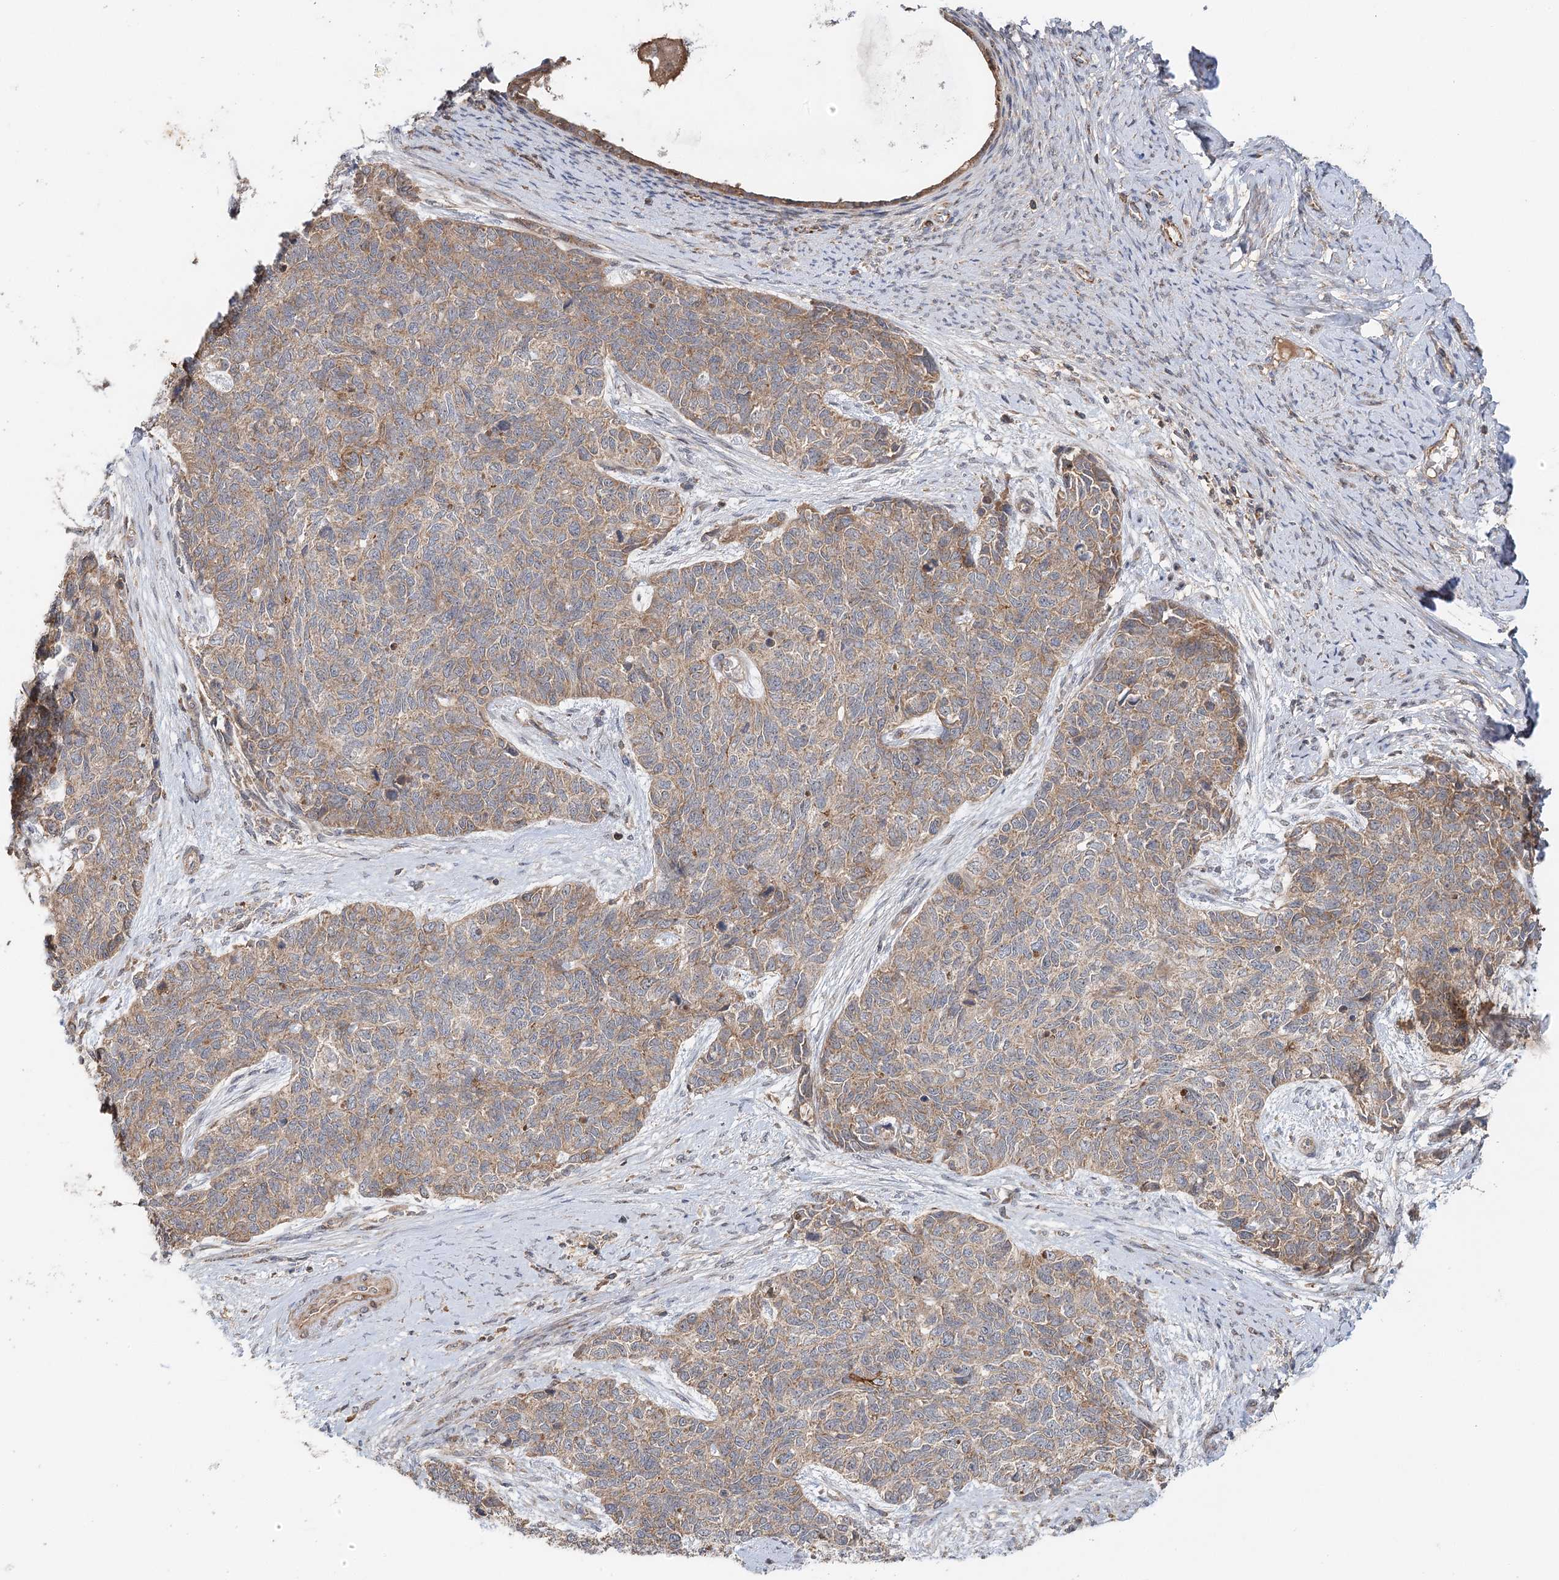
{"staining": {"intensity": "moderate", "quantity": "25%-75%", "location": "cytoplasmic/membranous"}, "tissue": "cervical cancer", "cell_type": "Tumor cells", "image_type": "cancer", "snomed": [{"axis": "morphology", "description": "Squamous cell carcinoma, NOS"}, {"axis": "topography", "description": "Cervix"}], "caption": "A high-resolution micrograph shows IHC staining of squamous cell carcinoma (cervical), which shows moderate cytoplasmic/membranous positivity in approximately 25%-75% of tumor cells.", "gene": "RAPGEF6", "patient": {"sex": "female", "age": 63}}